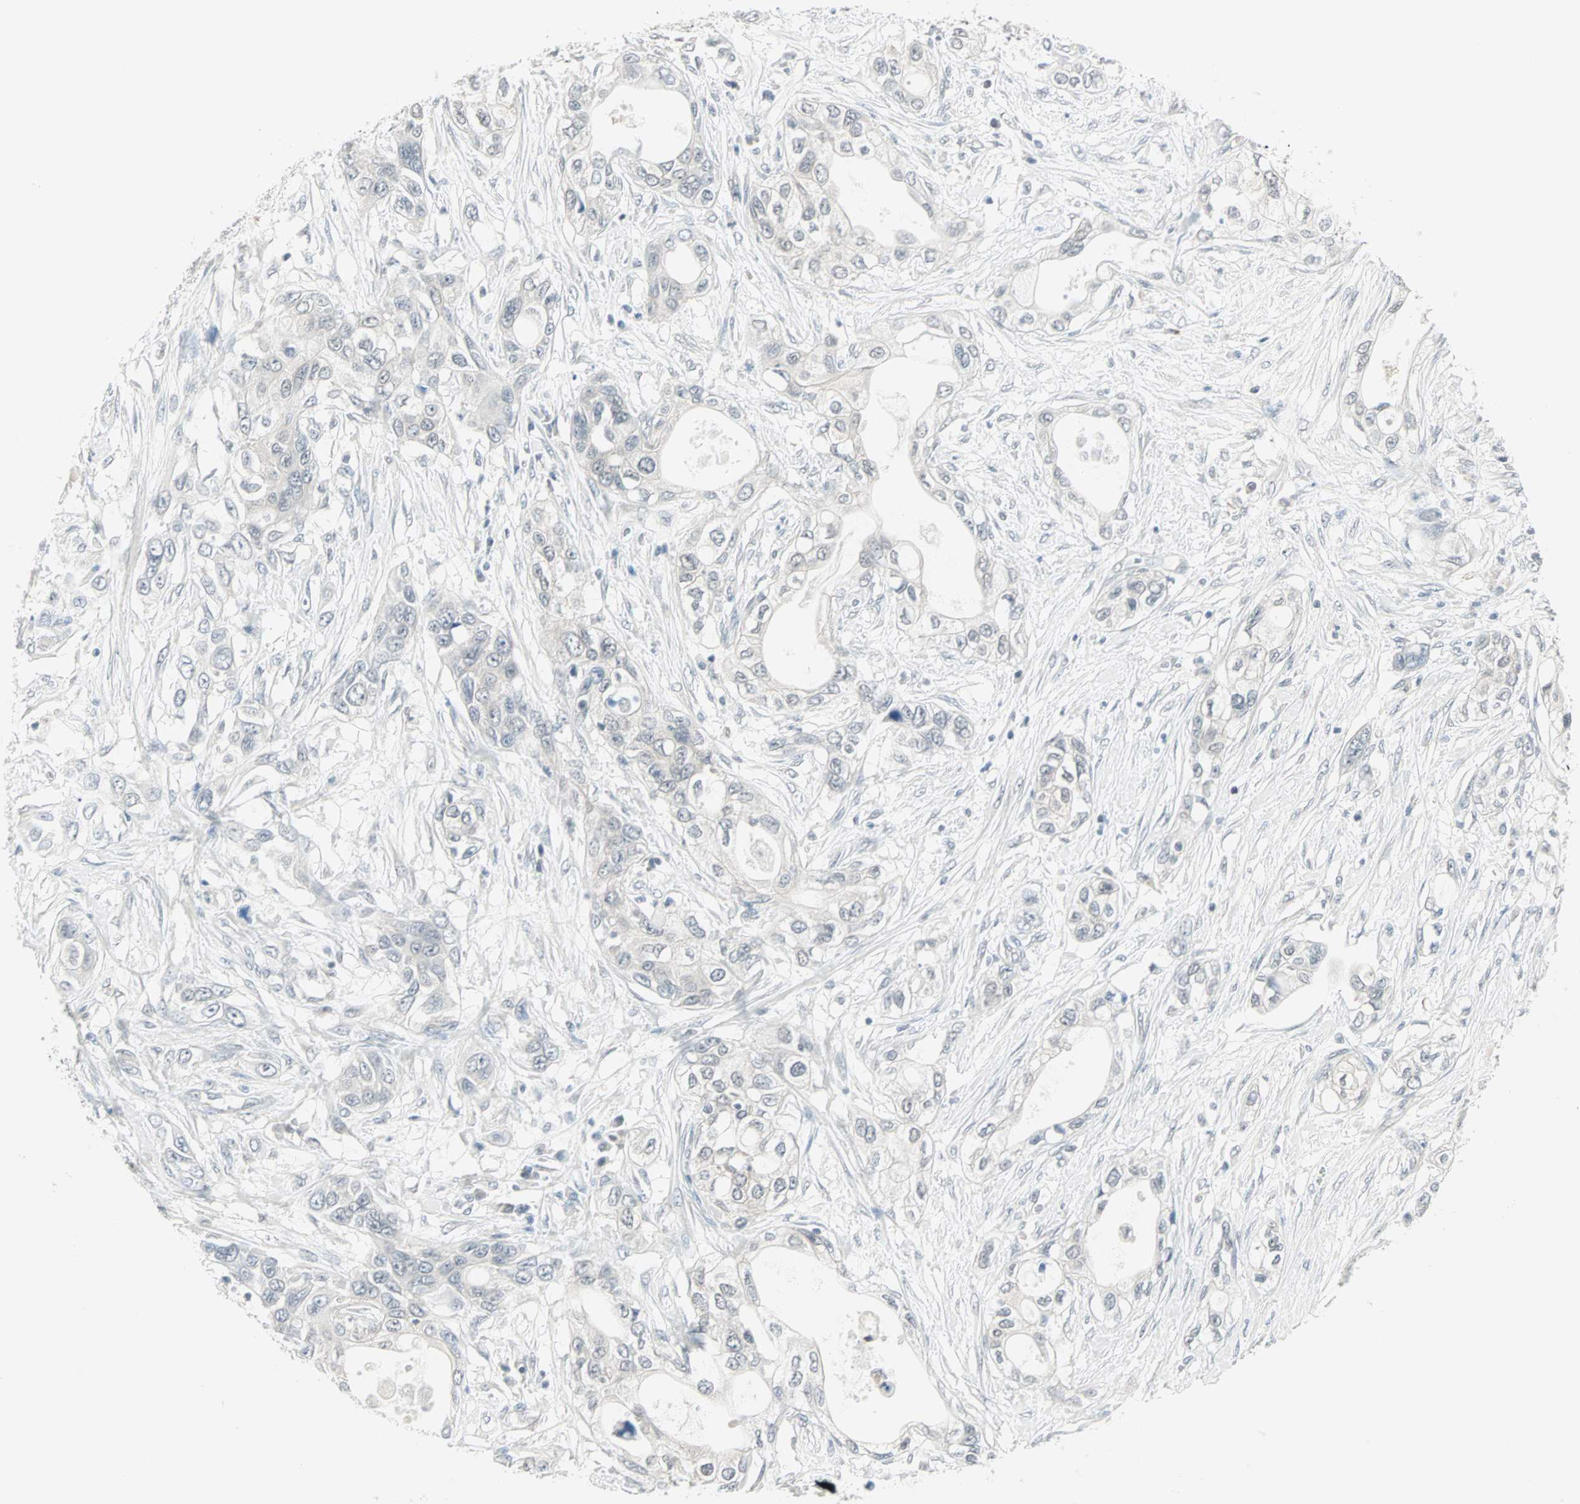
{"staining": {"intensity": "negative", "quantity": "none", "location": "none"}, "tissue": "pancreatic cancer", "cell_type": "Tumor cells", "image_type": "cancer", "snomed": [{"axis": "morphology", "description": "Adenocarcinoma, NOS"}, {"axis": "topography", "description": "Pancreas"}], "caption": "Immunohistochemistry of human pancreatic cancer (adenocarcinoma) displays no staining in tumor cells.", "gene": "PTPA", "patient": {"sex": "female", "age": 70}}